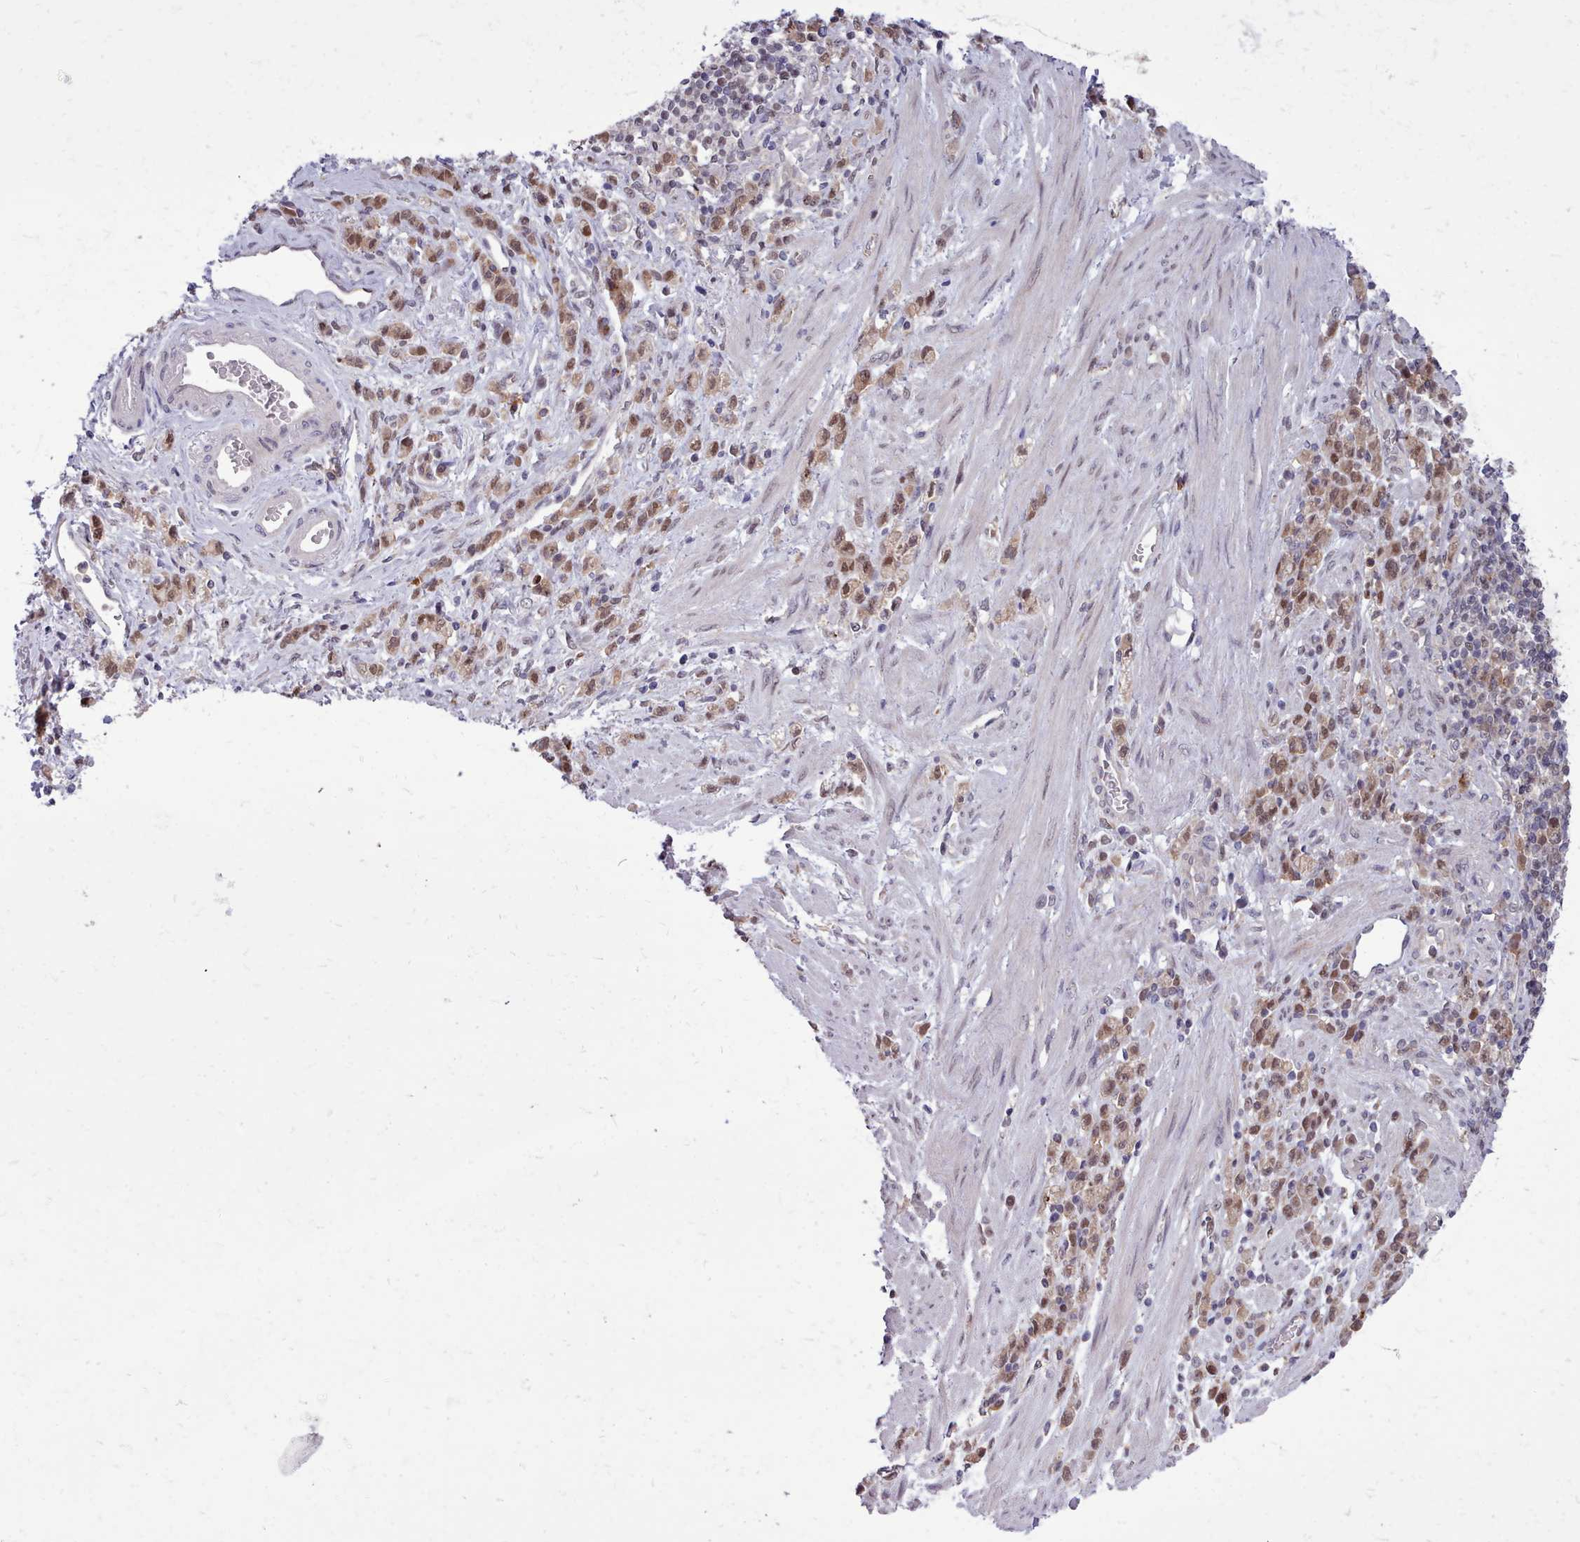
{"staining": {"intensity": "moderate", "quantity": ">75%", "location": "cytoplasmic/membranous,nuclear"}, "tissue": "stomach cancer", "cell_type": "Tumor cells", "image_type": "cancer", "snomed": [{"axis": "morphology", "description": "Adenocarcinoma, NOS"}, {"axis": "topography", "description": "Stomach"}], "caption": "This micrograph displays stomach cancer (adenocarcinoma) stained with immunohistochemistry (IHC) to label a protein in brown. The cytoplasmic/membranous and nuclear of tumor cells show moderate positivity for the protein. Nuclei are counter-stained blue.", "gene": "AHCY", "patient": {"sex": "male", "age": 77}}